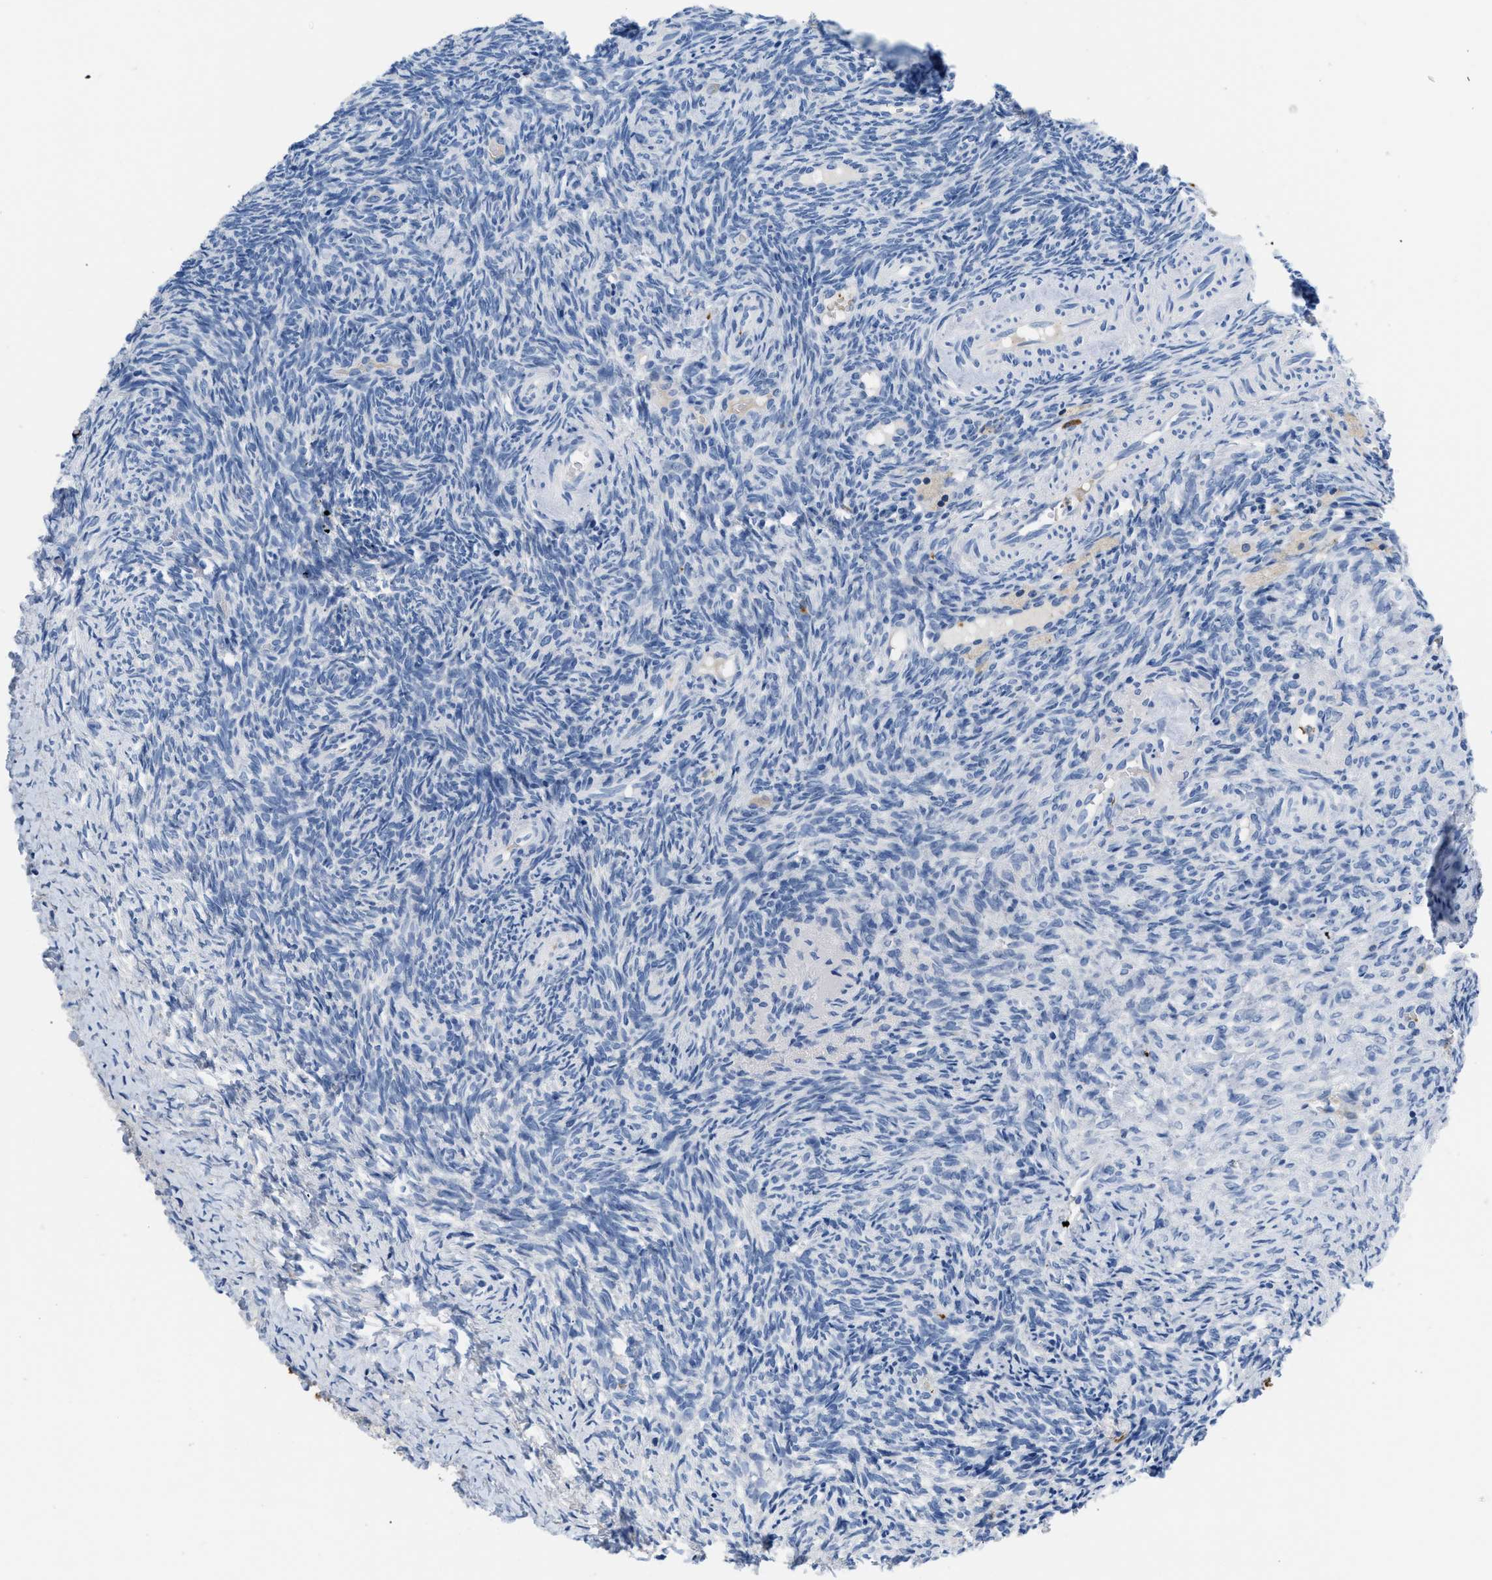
{"staining": {"intensity": "negative", "quantity": "none", "location": "none"}, "tissue": "ovary", "cell_type": "Follicle cells", "image_type": "normal", "snomed": [{"axis": "morphology", "description": "Normal tissue, NOS"}, {"axis": "topography", "description": "Ovary"}], "caption": "Immunohistochemistry (IHC) image of benign human ovary stained for a protein (brown), which demonstrates no positivity in follicle cells. (Brightfield microscopy of DAB immunohistochemistry (IHC) at high magnification).", "gene": "FGF18", "patient": {"sex": "female", "age": 41}}